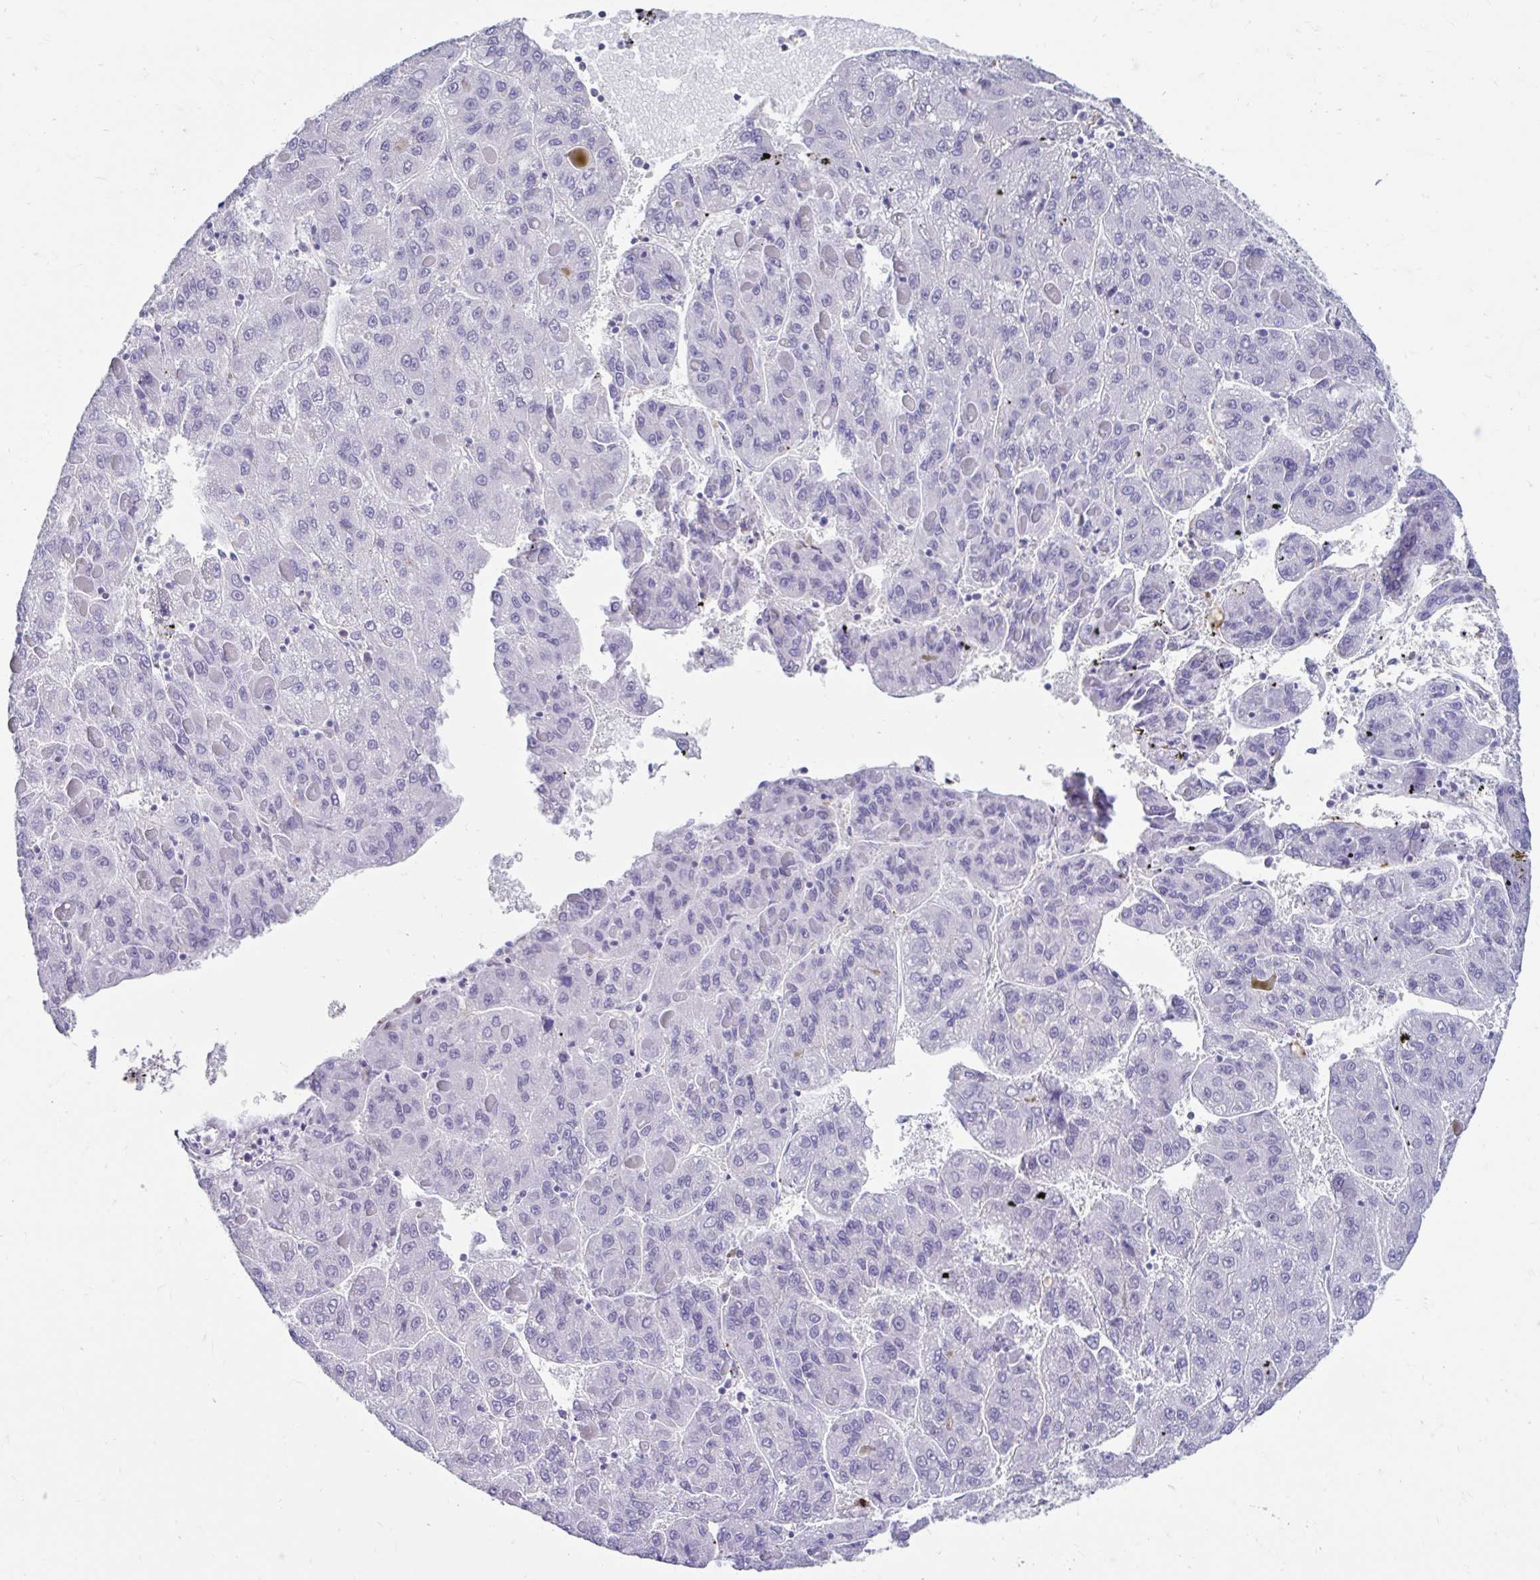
{"staining": {"intensity": "negative", "quantity": "none", "location": "none"}, "tissue": "liver cancer", "cell_type": "Tumor cells", "image_type": "cancer", "snomed": [{"axis": "morphology", "description": "Carcinoma, Hepatocellular, NOS"}, {"axis": "topography", "description": "Liver"}], "caption": "This is an IHC histopathology image of human liver hepatocellular carcinoma. There is no expression in tumor cells.", "gene": "DCAF17", "patient": {"sex": "female", "age": 82}}